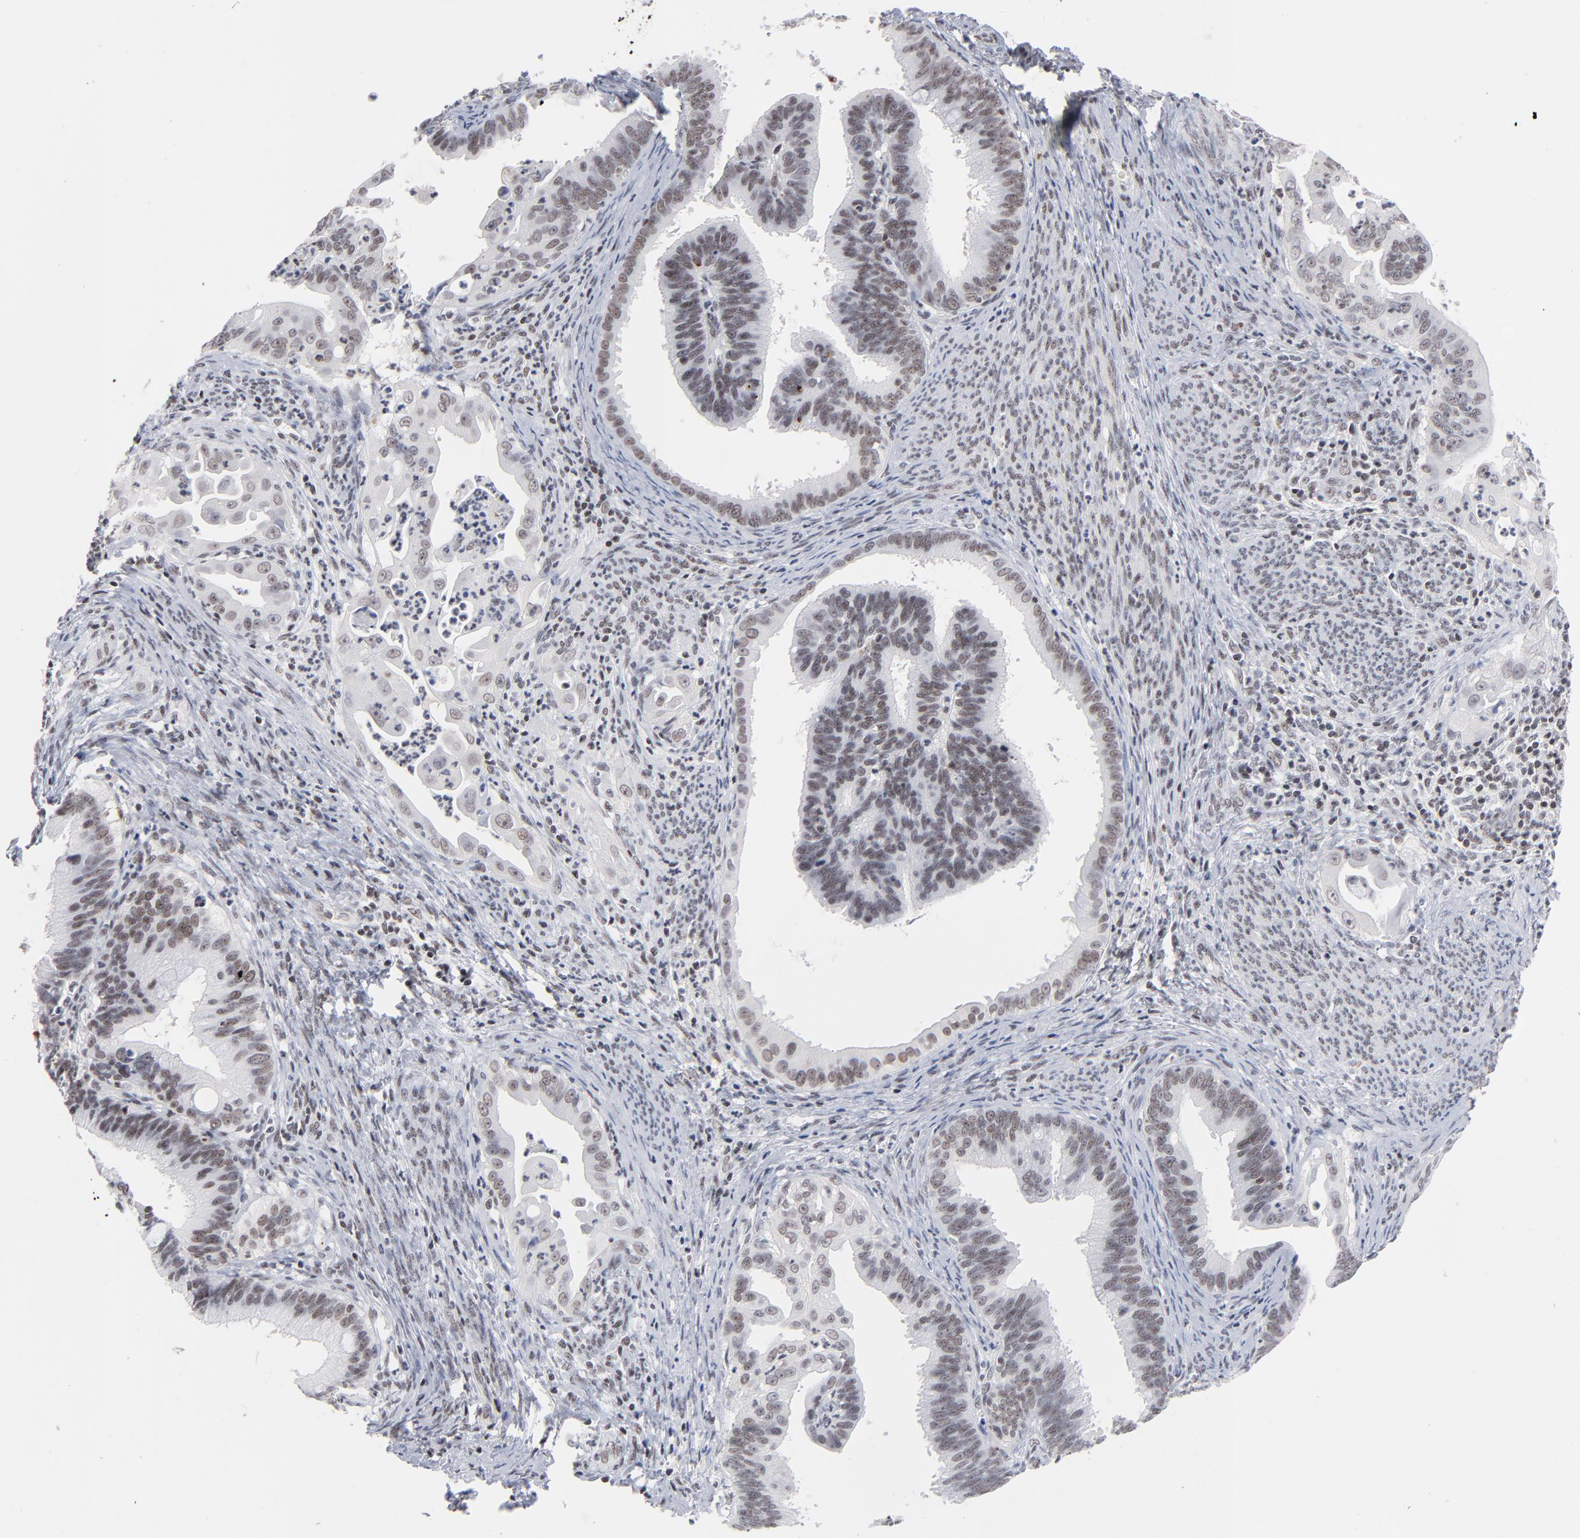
{"staining": {"intensity": "weak", "quantity": "<25%", "location": "nuclear"}, "tissue": "cervical cancer", "cell_type": "Tumor cells", "image_type": "cancer", "snomed": [{"axis": "morphology", "description": "Adenocarcinoma, NOS"}, {"axis": "topography", "description": "Cervix"}], "caption": "High magnification brightfield microscopy of cervical cancer stained with DAB (3,3'-diaminobenzidine) (brown) and counterstained with hematoxylin (blue): tumor cells show no significant staining.", "gene": "ZNF143", "patient": {"sex": "female", "age": 47}}